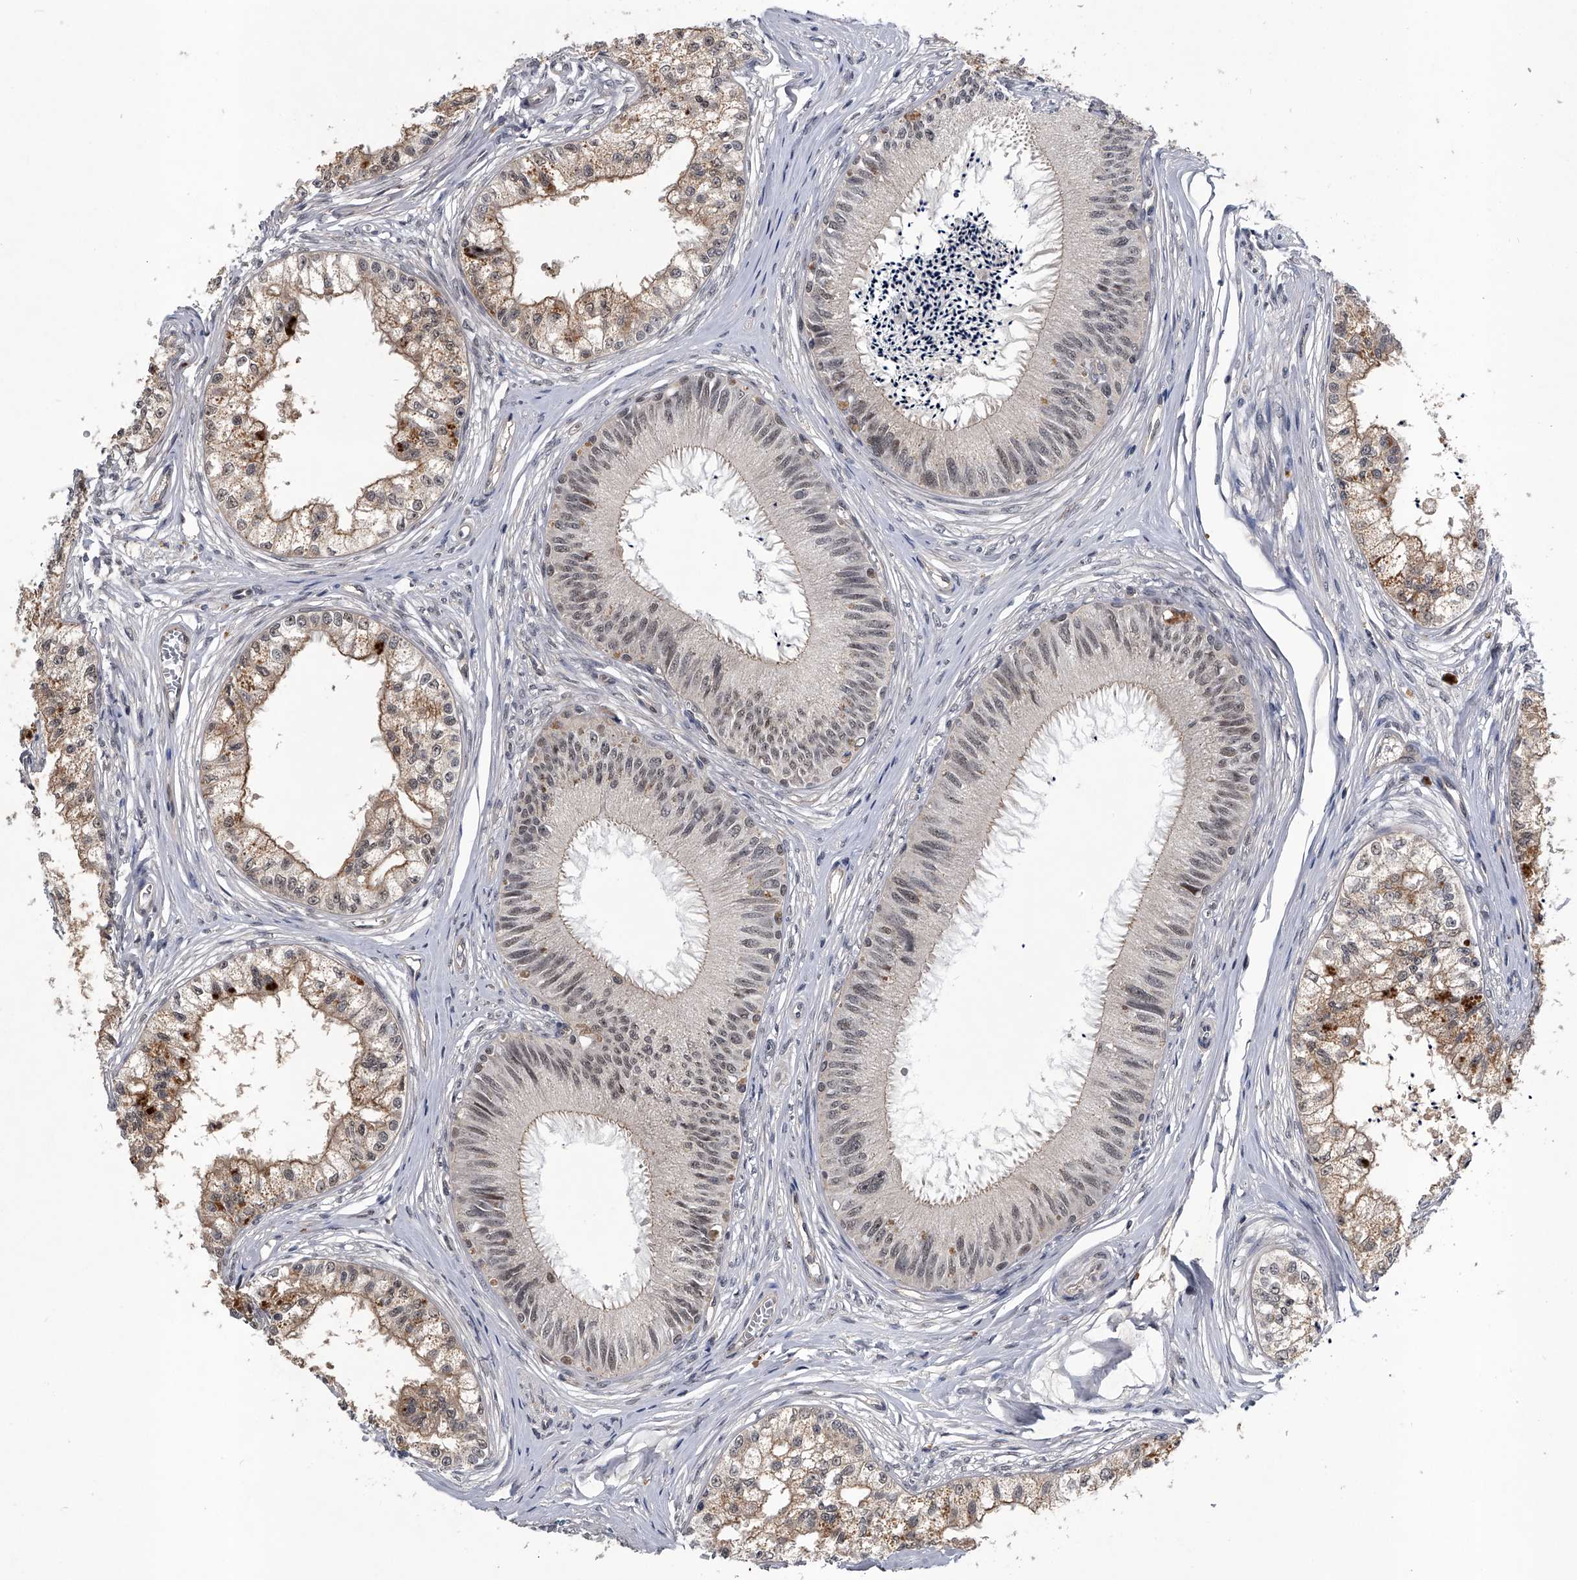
{"staining": {"intensity": "moderate", "quantity": "25%-75%", "location": "cytoplasmic/membranous"}, "tissue": "epididymis", "cell_type": "Glandular cells", "image_type": "normal", "snomed": [{"axis": "morphology", "description": "Normal tissue, NOS"}, {"axis": "topography", "description": "Epididymis"}], "caption": "Brown immunohistochemical staining in benign human epididymis shows moderate cytoplasmic/membranous expression in about 25%-75% of glandular cells.", "gene": "SLC12A8", "patient": {"sex": "male", "age": 79}}